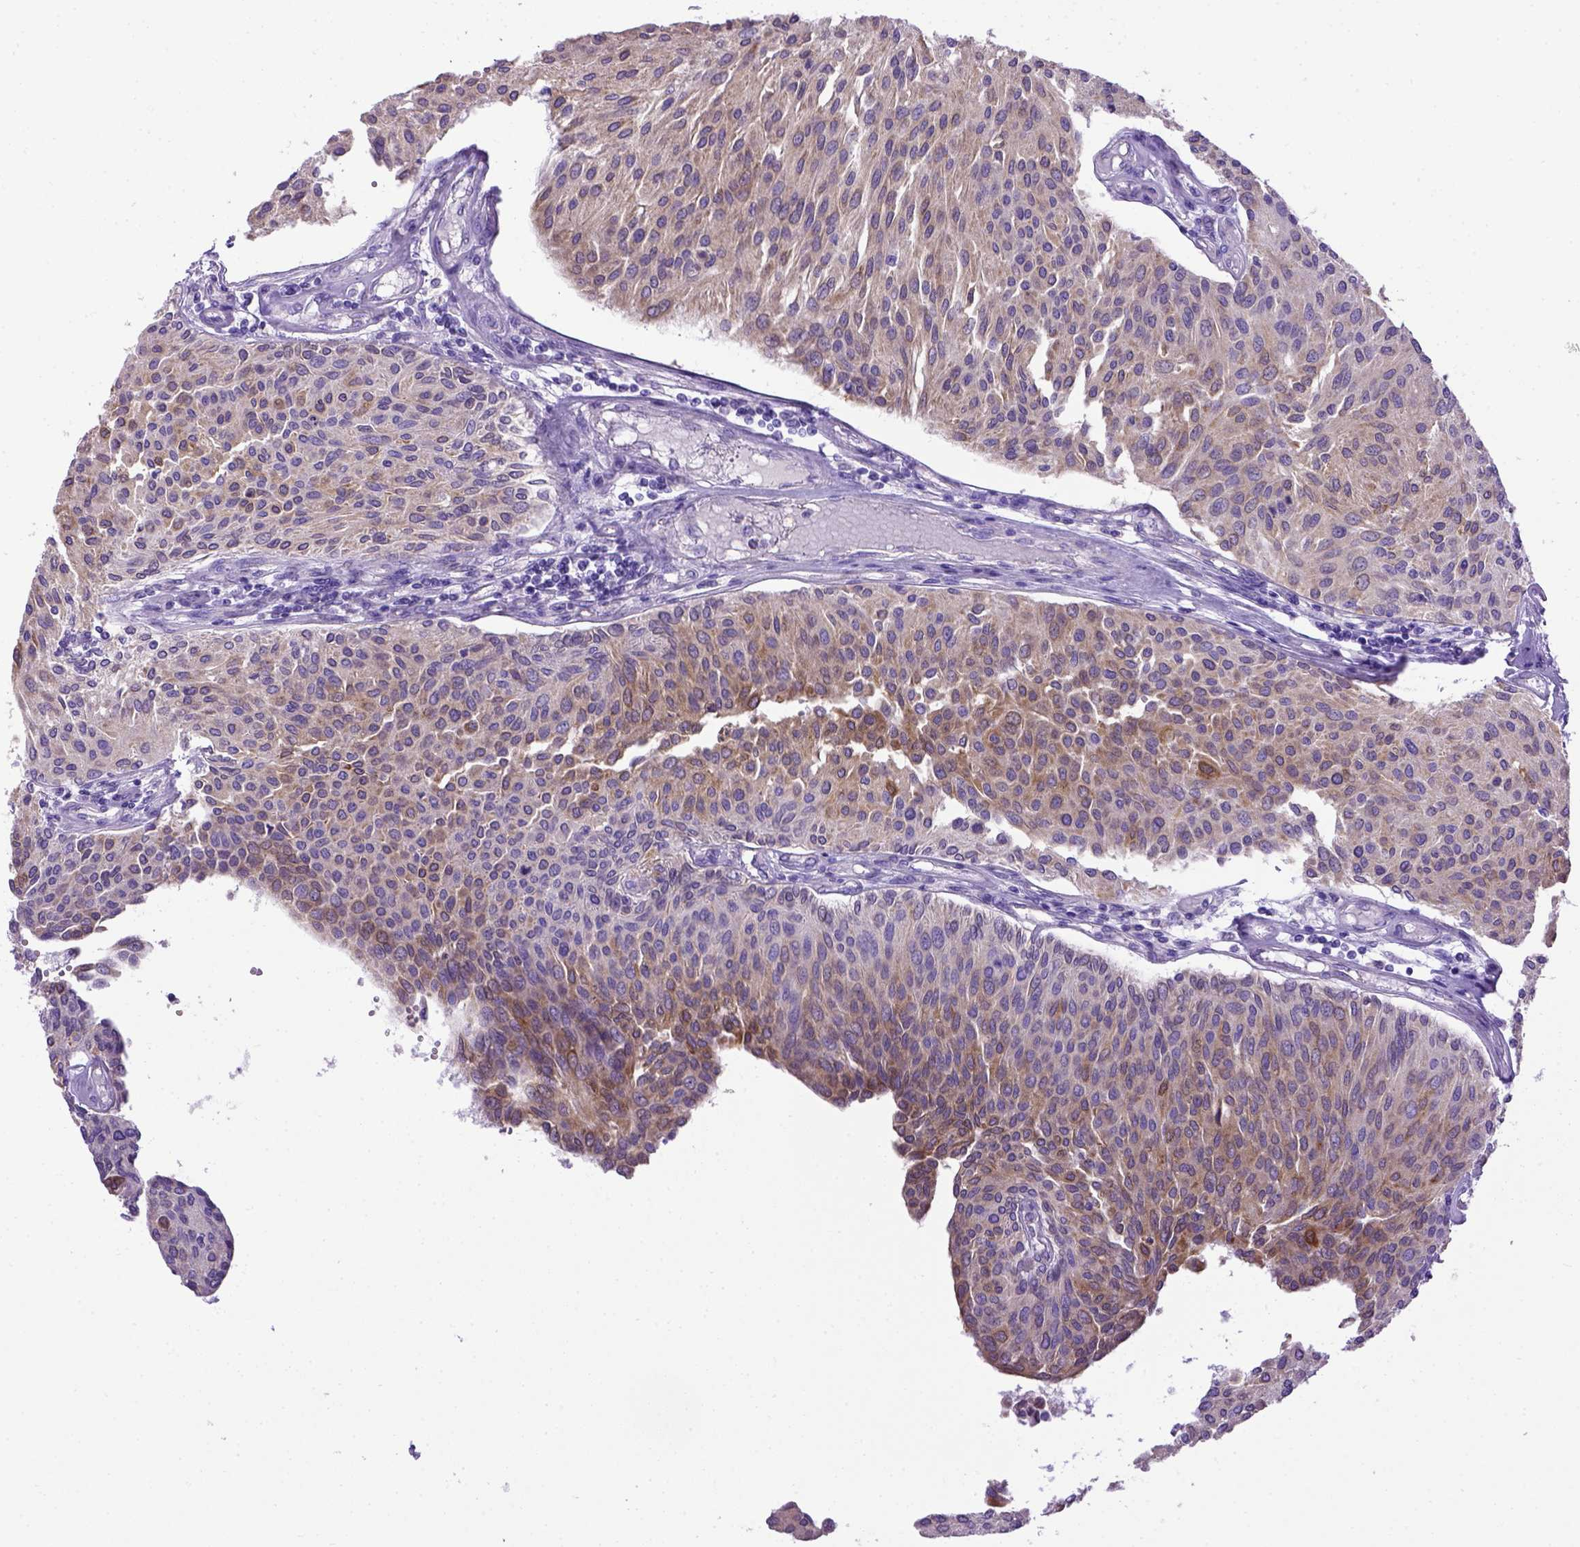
{"staining": {"intensity": "weak", "quantity": "25%-75%", "location": "cytoplasmic/membranous"}, "tissue": "urothelial cancer", "cell_type": "Tumor cells", "image_type": "cancer", "snomed": [{"axis": "morphology", "description": "Urothelial carcinoma, NOS"}, {"axis": "topography", "description": "Urinary bladder"}], "caption": "Urothelial cancer stained with DAB (3,3'-diaminobenzidine) immunohistochemistry (IHC) displays low levels of weak cytoplasmic/membranous expression in approximately 25%-75% of tumor cells.", "gene": "PTGES", "patient": {"sex": "male", "age": 55}}